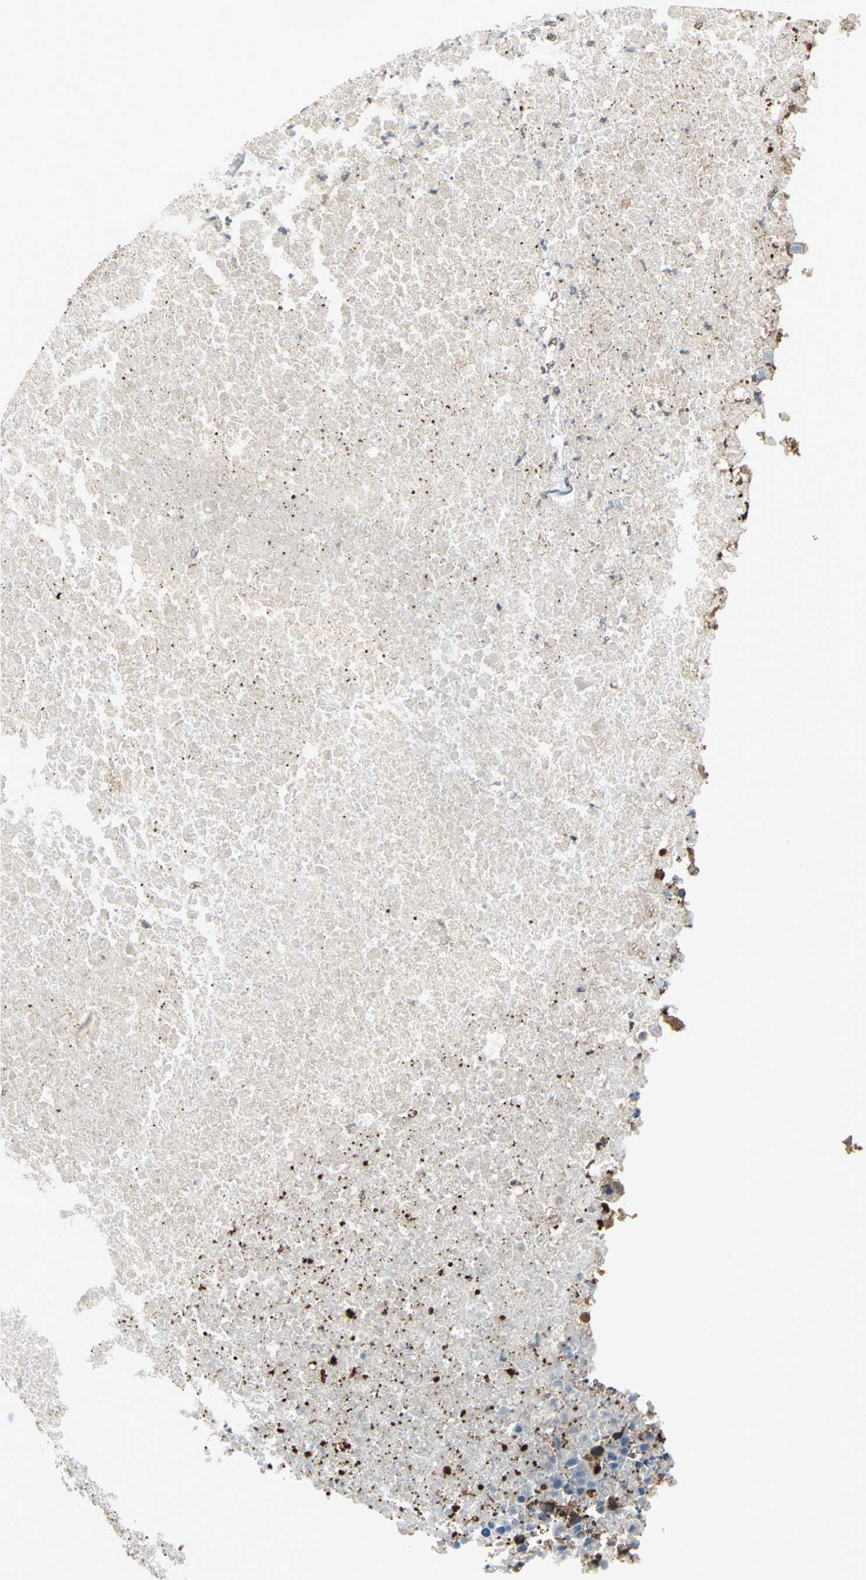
{"staining": {"intensity": "moderate", "quantity": ">75%", "location": "cytoplasmic/membranous"}, "tissue": "colorectal cancer", "cell_type": "Tumor cells", "image_type": "cancer", "snomed": [{"axis": "morphology", "description": "Adenocarcinoma, NOS"}, {"axis": "topography", "description": "Colon"}], "caption": "Human adenocarcinoma (colorectal) stained with a protein marker demonstrates moderate staining in tumor cells.", "gene": "PSMA4", "patient": {"sex": "male", "age": 71}}